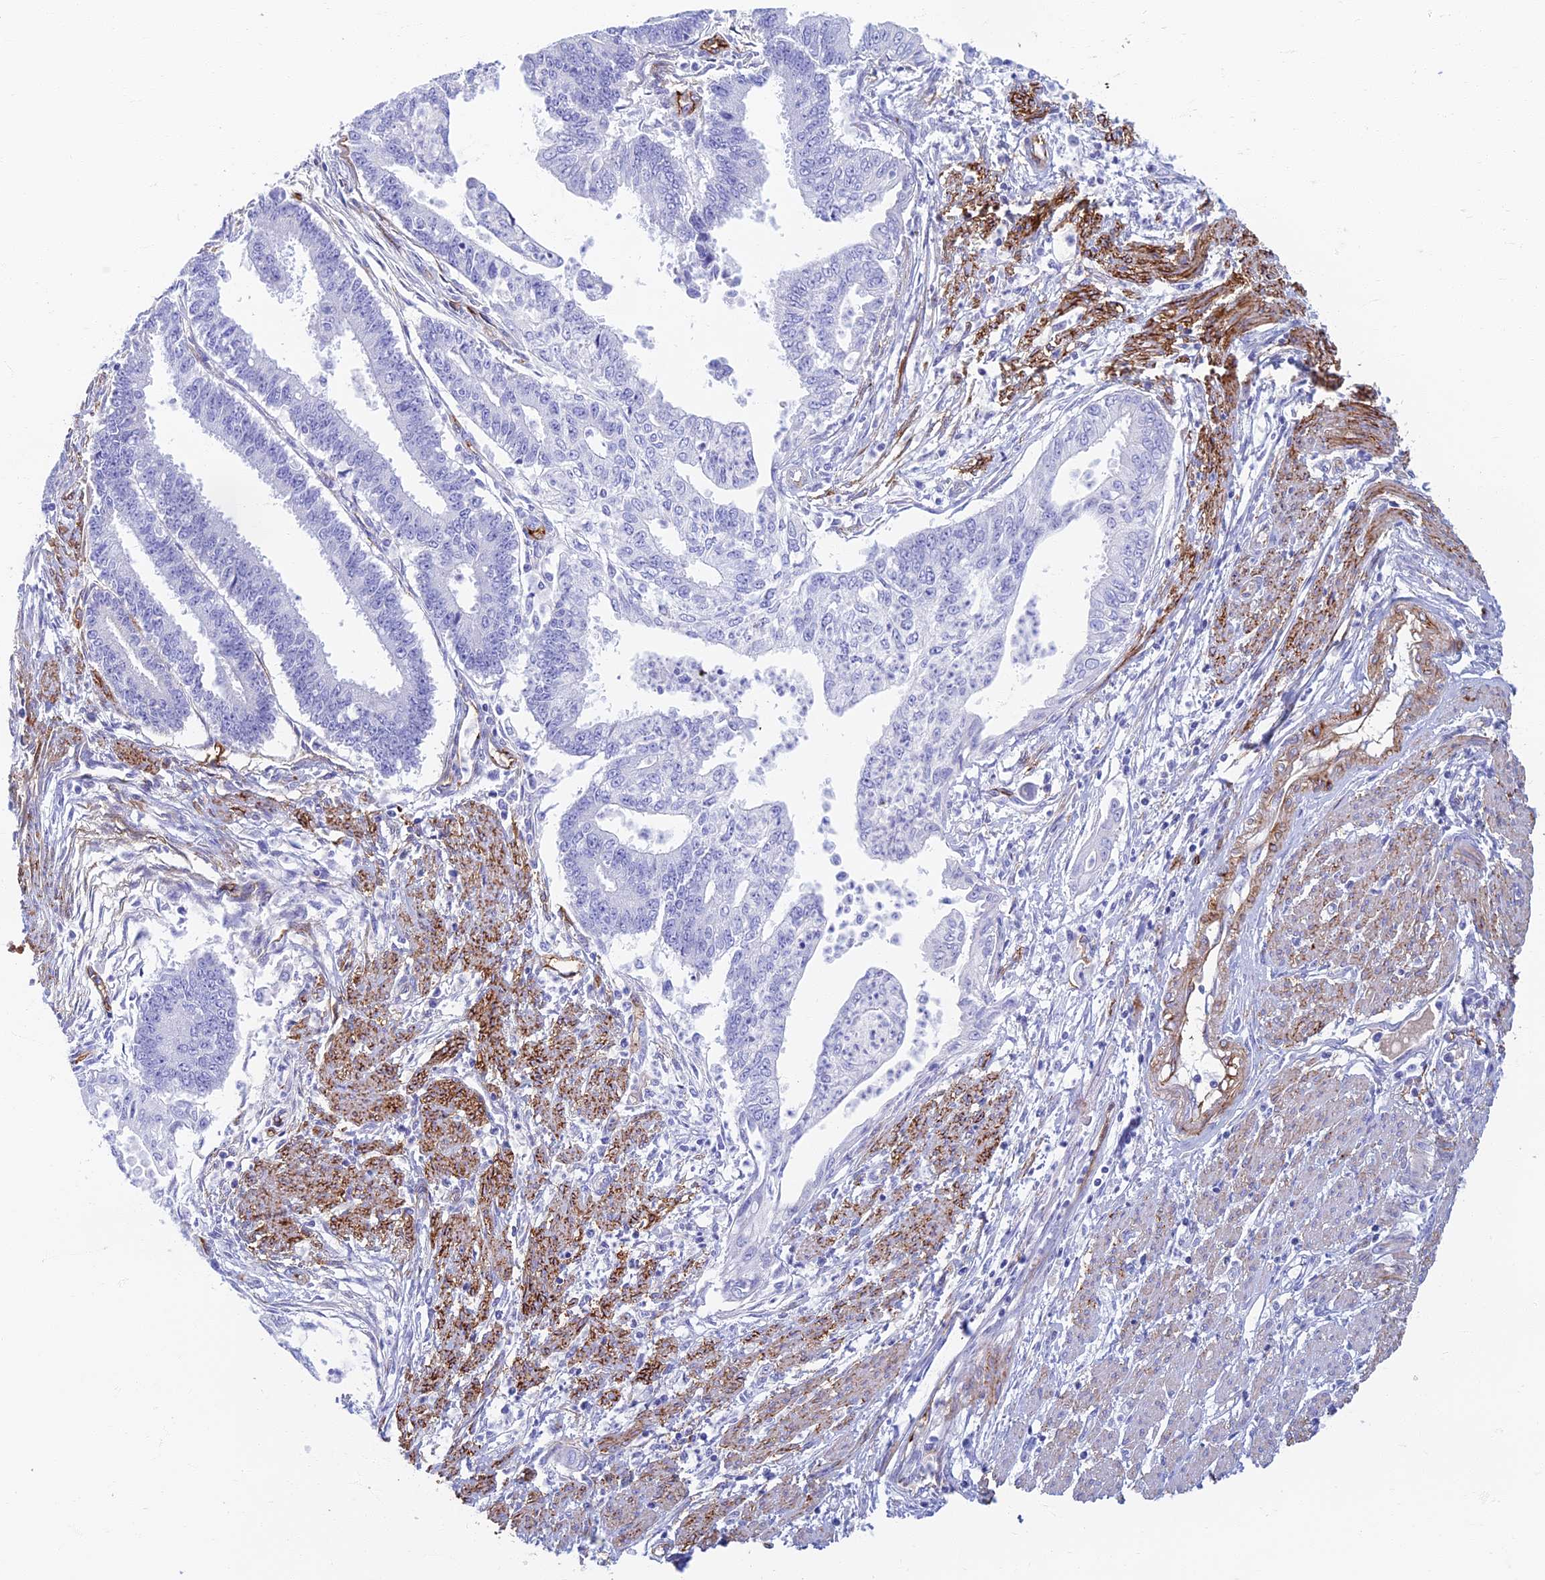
{"staining": {"intensity": "negative", "quantity": "none", "location": "none"}, "tissue": "endometrial cancer", "cell_type": "Tumor cells", "image_type": "cancer", "snomed": [{"axis": "morphology", "description": "Adenocarcinoma, NOS"}, {"axis": "topography", "description": "Endometrium"}], "caption": "This micrograph is of endometrial adenocarcinoma stained with immunohistochemistry to label a protein in brown with the nuclei are counter-stained blue. There is no staining in tumor cells.", "gene": "ETFRF1", "patient": {"sex": "female", "age": 73}}